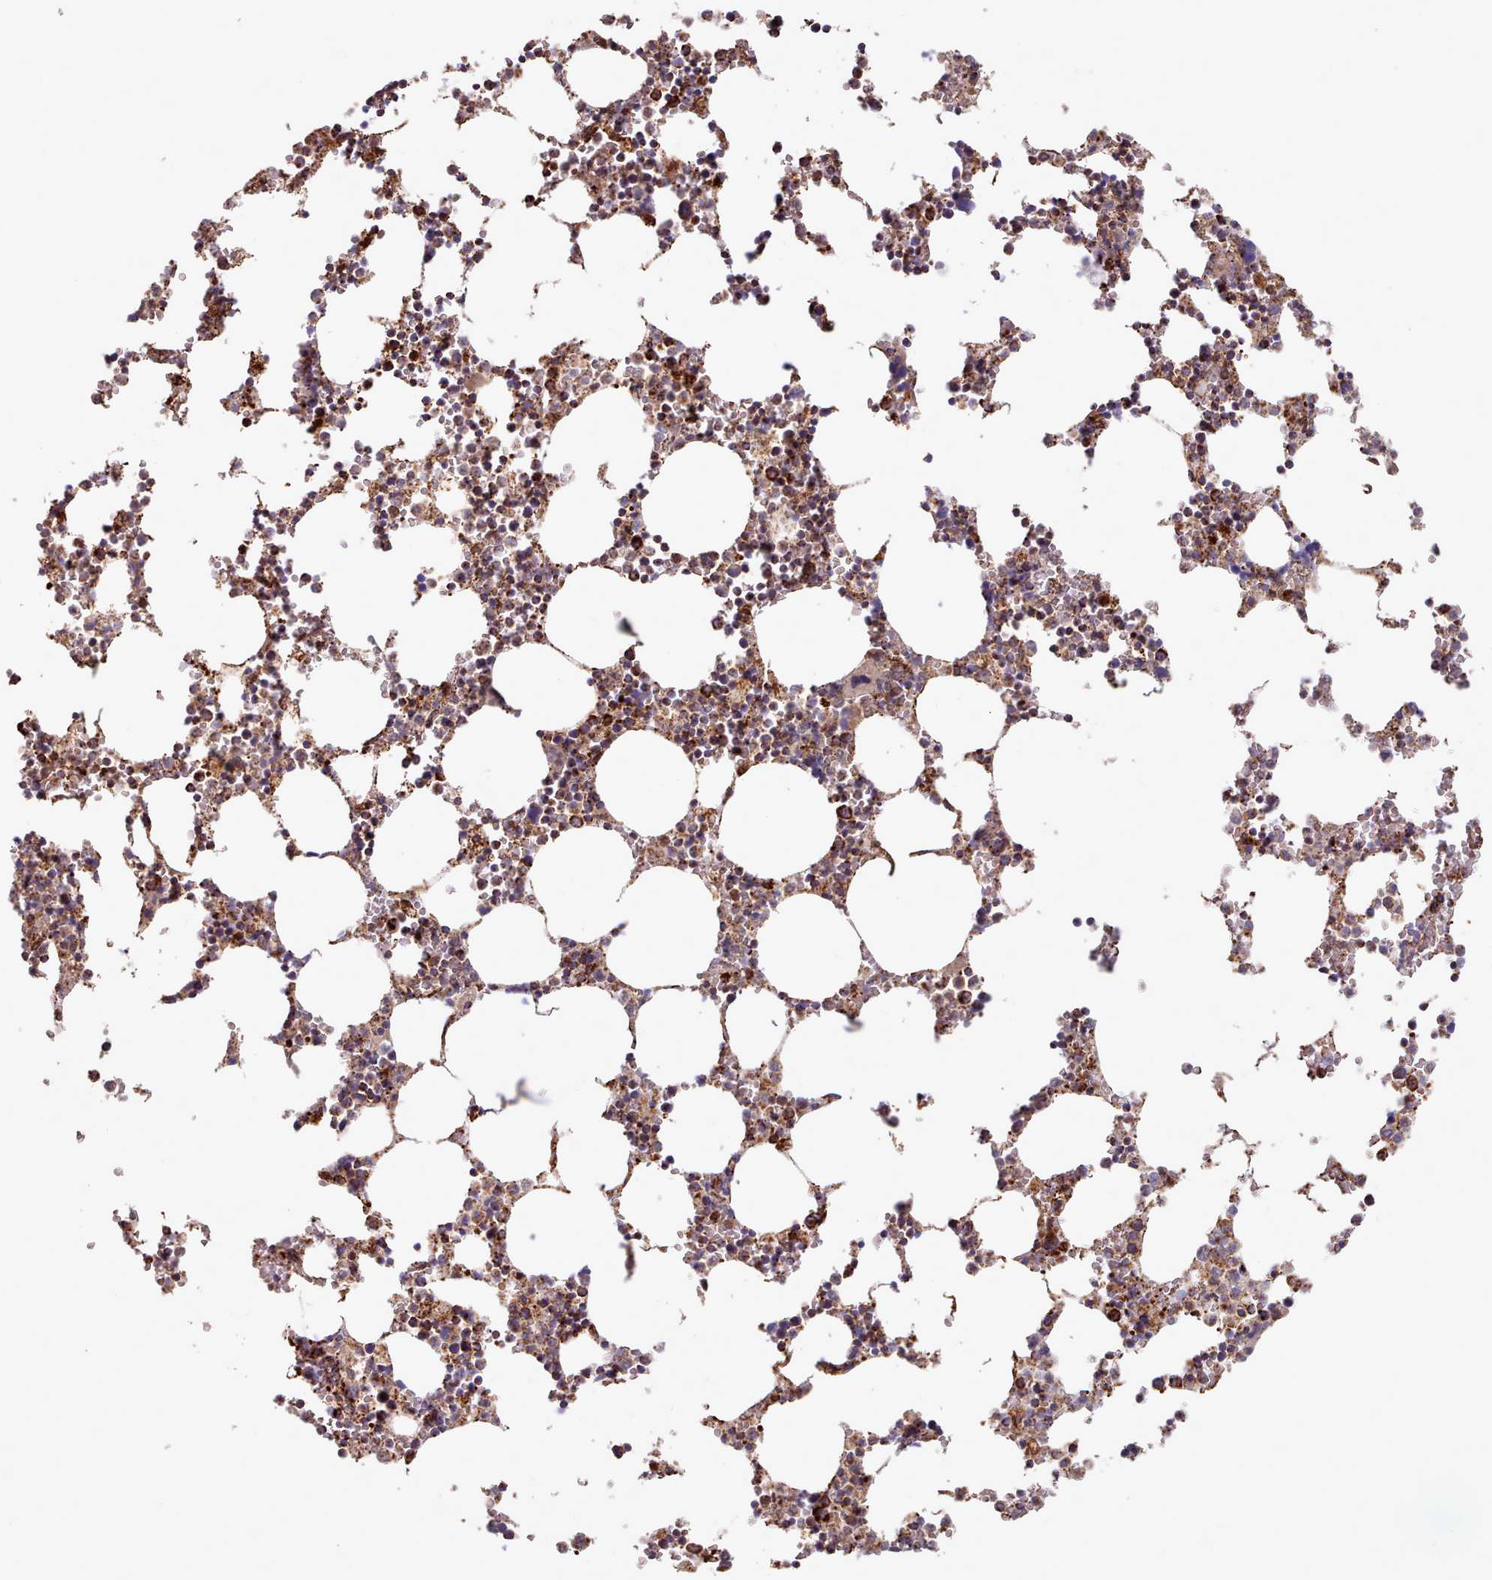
{"staining": {"intensity": "strong", "quantity": ">75%", "location": "cytoplasmic/membranous"}, "tissue": "bone marrow", "cell_type": "Hematopoietic cells", "image_type": "normal", "snomed": [{"axis": "morphology", "description": "Normal tissue, NOS"}, {"axis": "topography", "description": "Bone marrow"}], "caption": "The photomicrograph shows a brown stain indicating the presence of a protein in the cytoplasmic/membranous of hematopoietic cells in bone marrow.", "gene": "HSDL2", "patient": {"sex": "female", "age": 64}}